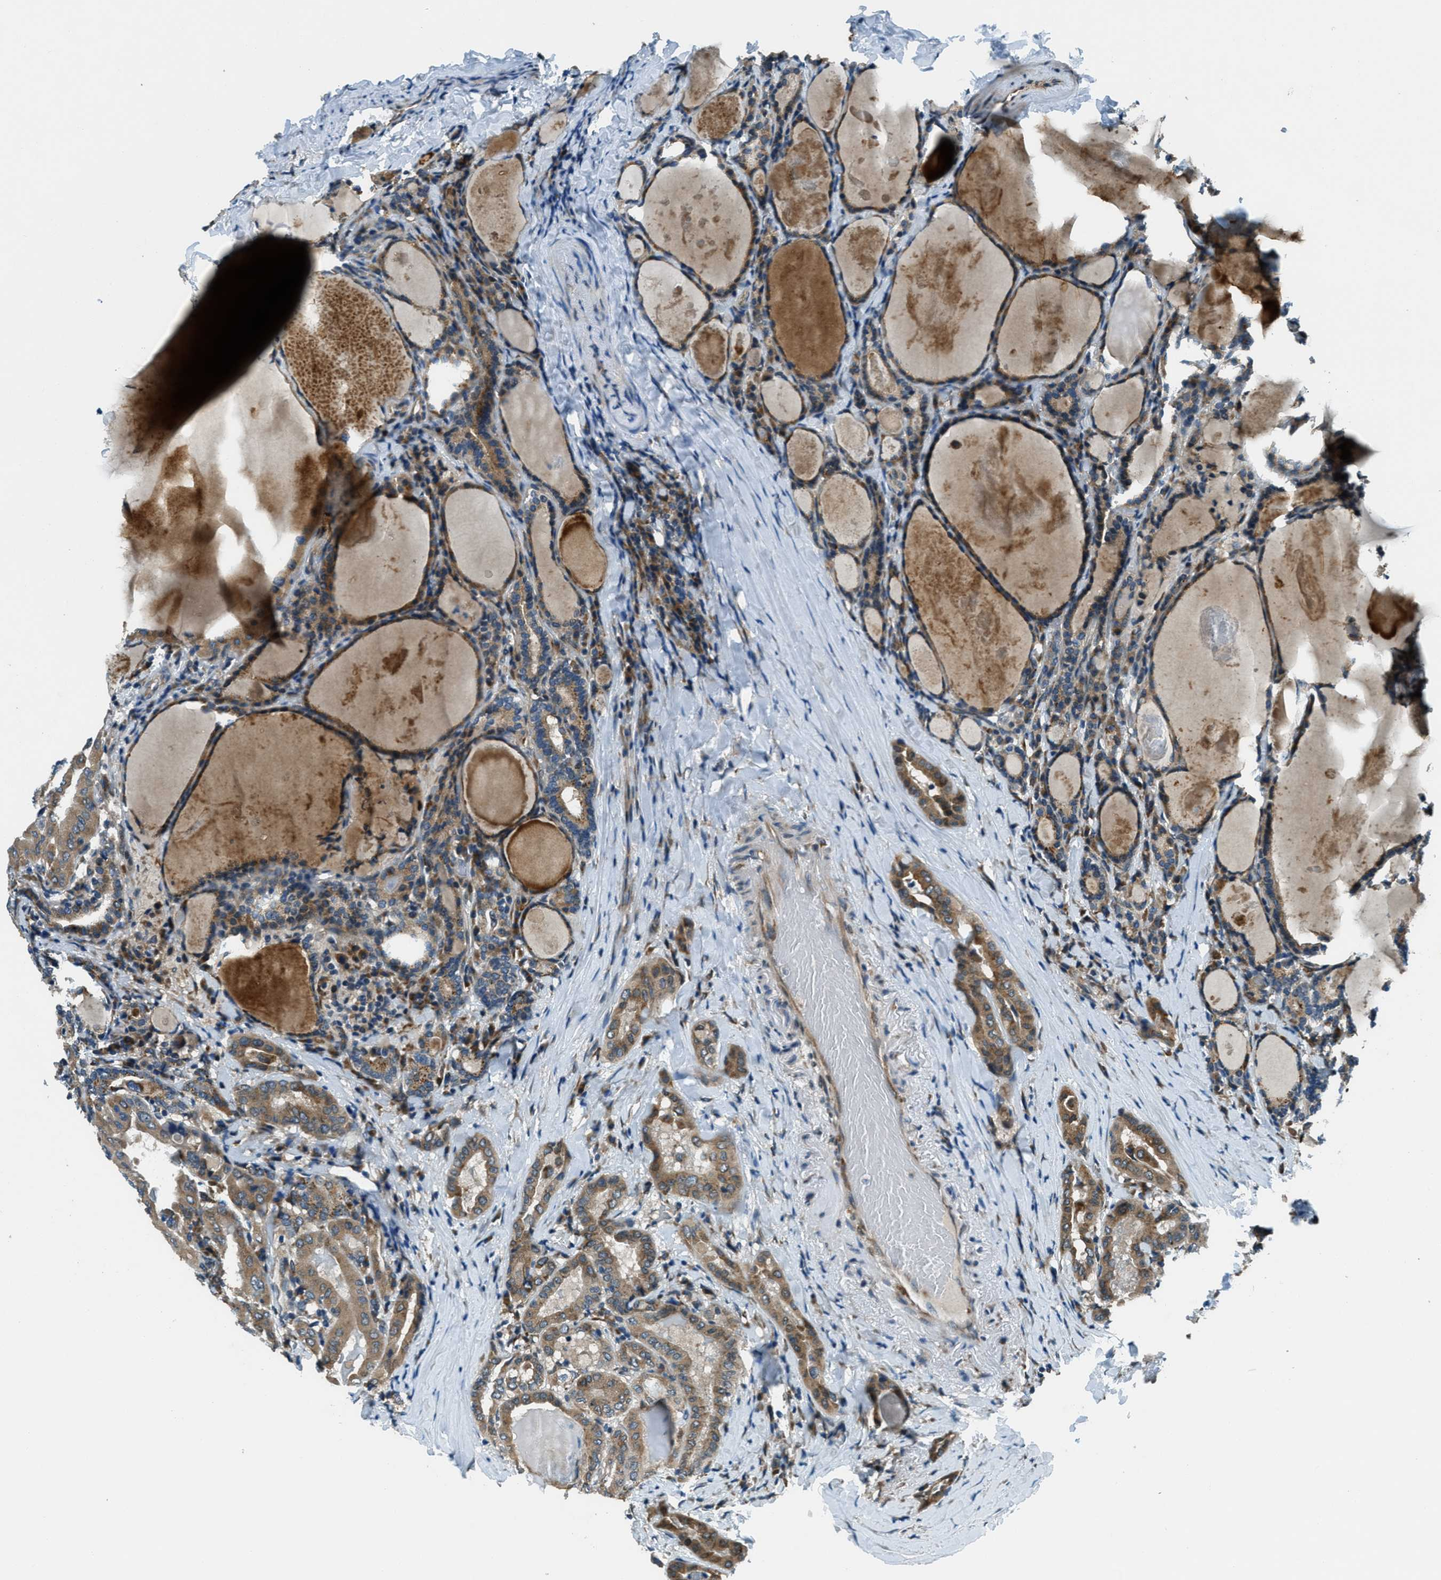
{"staining": {"intensity": "moderate", "quantity": ">75%", "location": "cytoplasmic/membranous"}, "tissue": "thyroid cancer", "cell_type": "Tumor cells", "image_type": "cancer", "snomed": [{"axis": "morphology", "description": "Papillary adenocarcinoma, NOS"}, {"axis": "topography", "description": "Thyroid gland"}], "caption": "Immunohistochemistry histopathology image of neoplastic tissue: papillary adenocarcinoma (thyroid) stained using IHC exhibits medium levels of moderate protein expression localized specifically in the cytoplasmic/membranous of tumor cells, appearing as a cytoplasmic/membranous brown color.", "gene": "GINM1", "patient": {"sex": "female", "age": 42}}